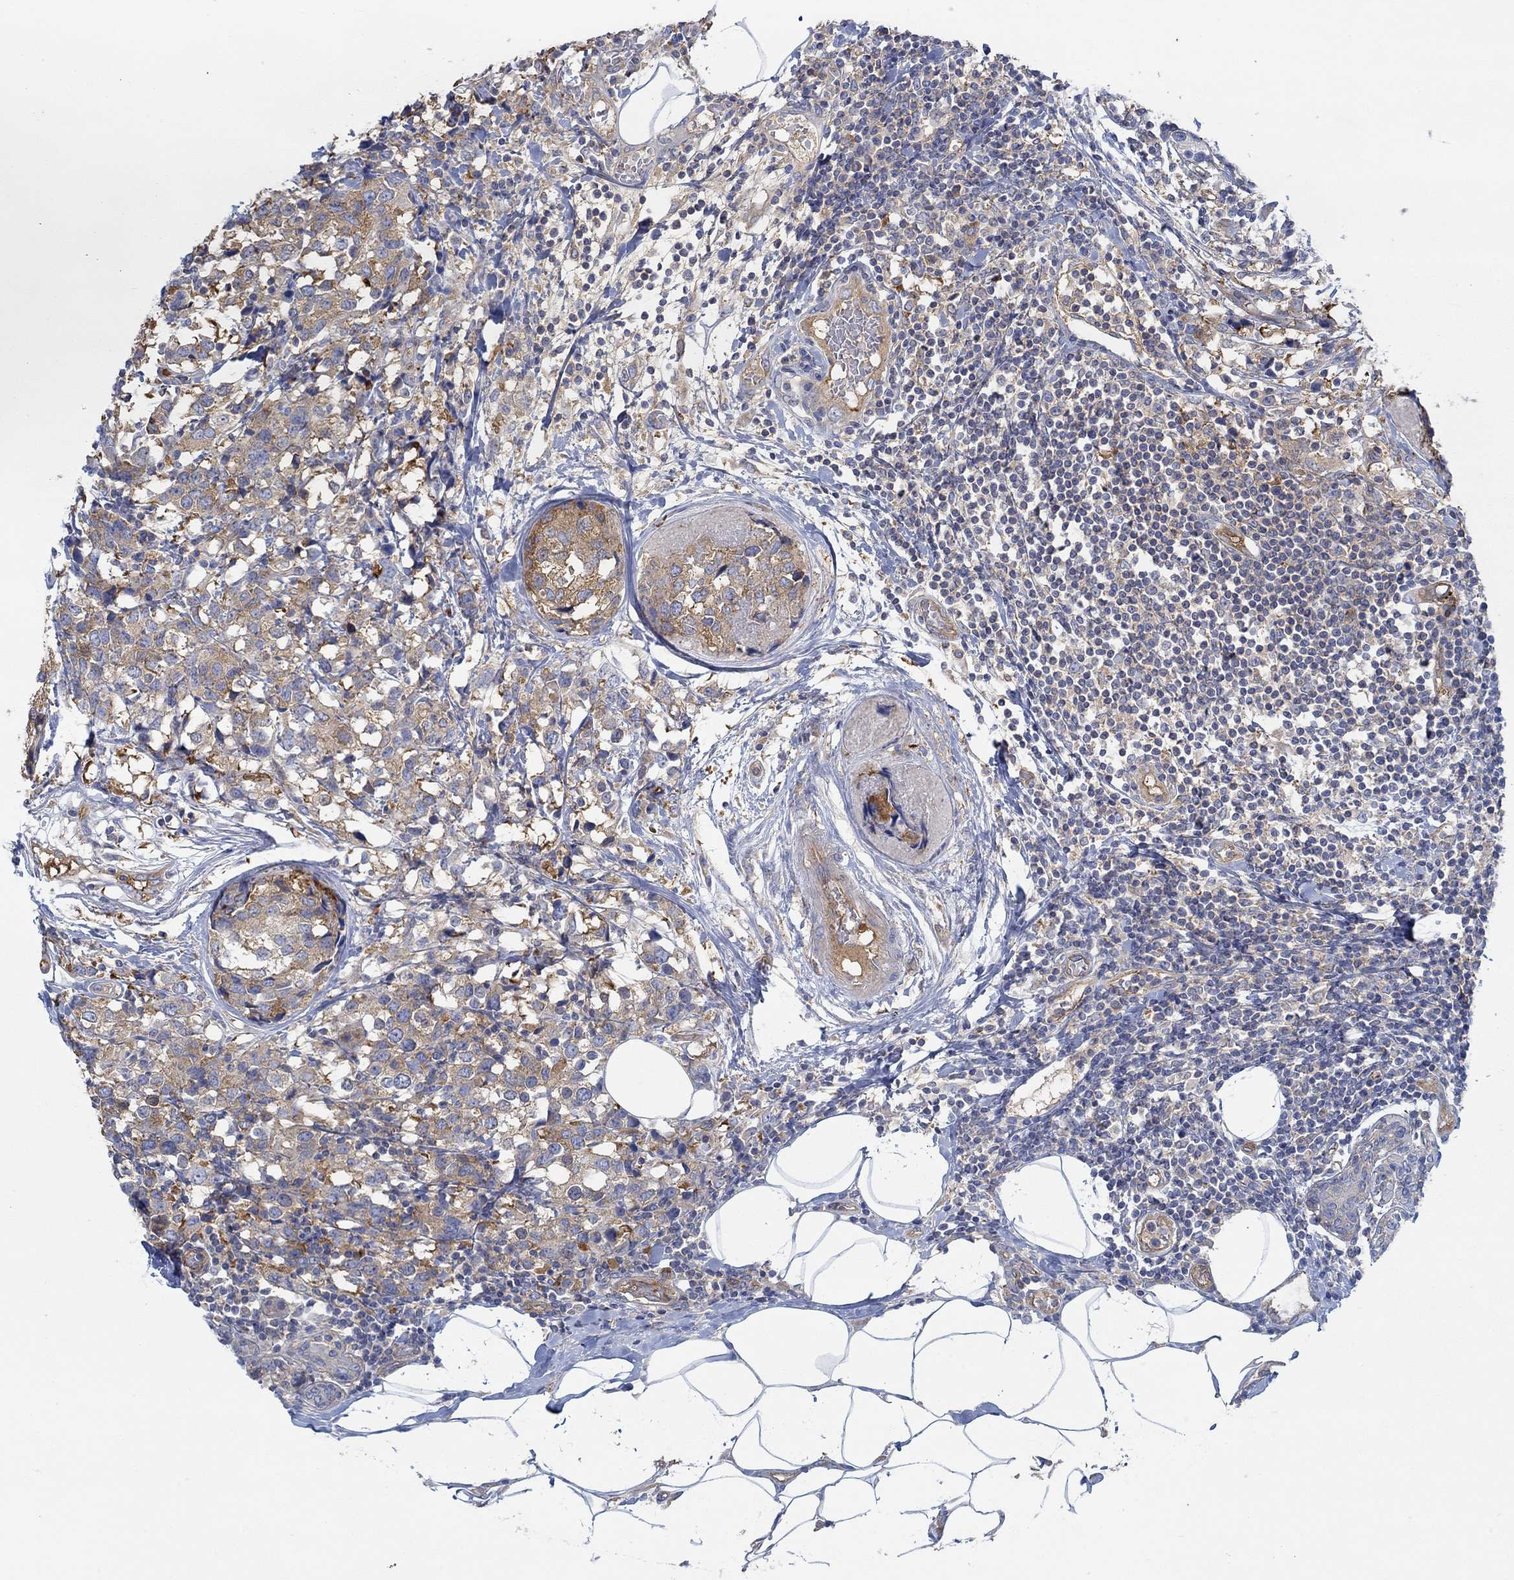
{"staining": {"intensity": "strong", "quantity": "25%-75%", "location": "cytoplasmic/membranous"}, "tissue": "breast cancer", "cell_type": "Tumor cells", "image_type": "cancer", "snomed": [{"axis": "morphology", "description": "Lobular carcinoma"}, {"axis": "topography", "description": "Breast"}], "caption": "Strong cytoplasmic/membranous expression is identified in approximately 25%-75% of tumor cells in breast cancer. Using DAB (3,3'-diaminobenzidine) (brown) and hematoxylin (blue) stains, captured at high magnification using brightfield microscopy.", "gene": "SPAG9", "patient": {"sex": "female", "age": 59}}